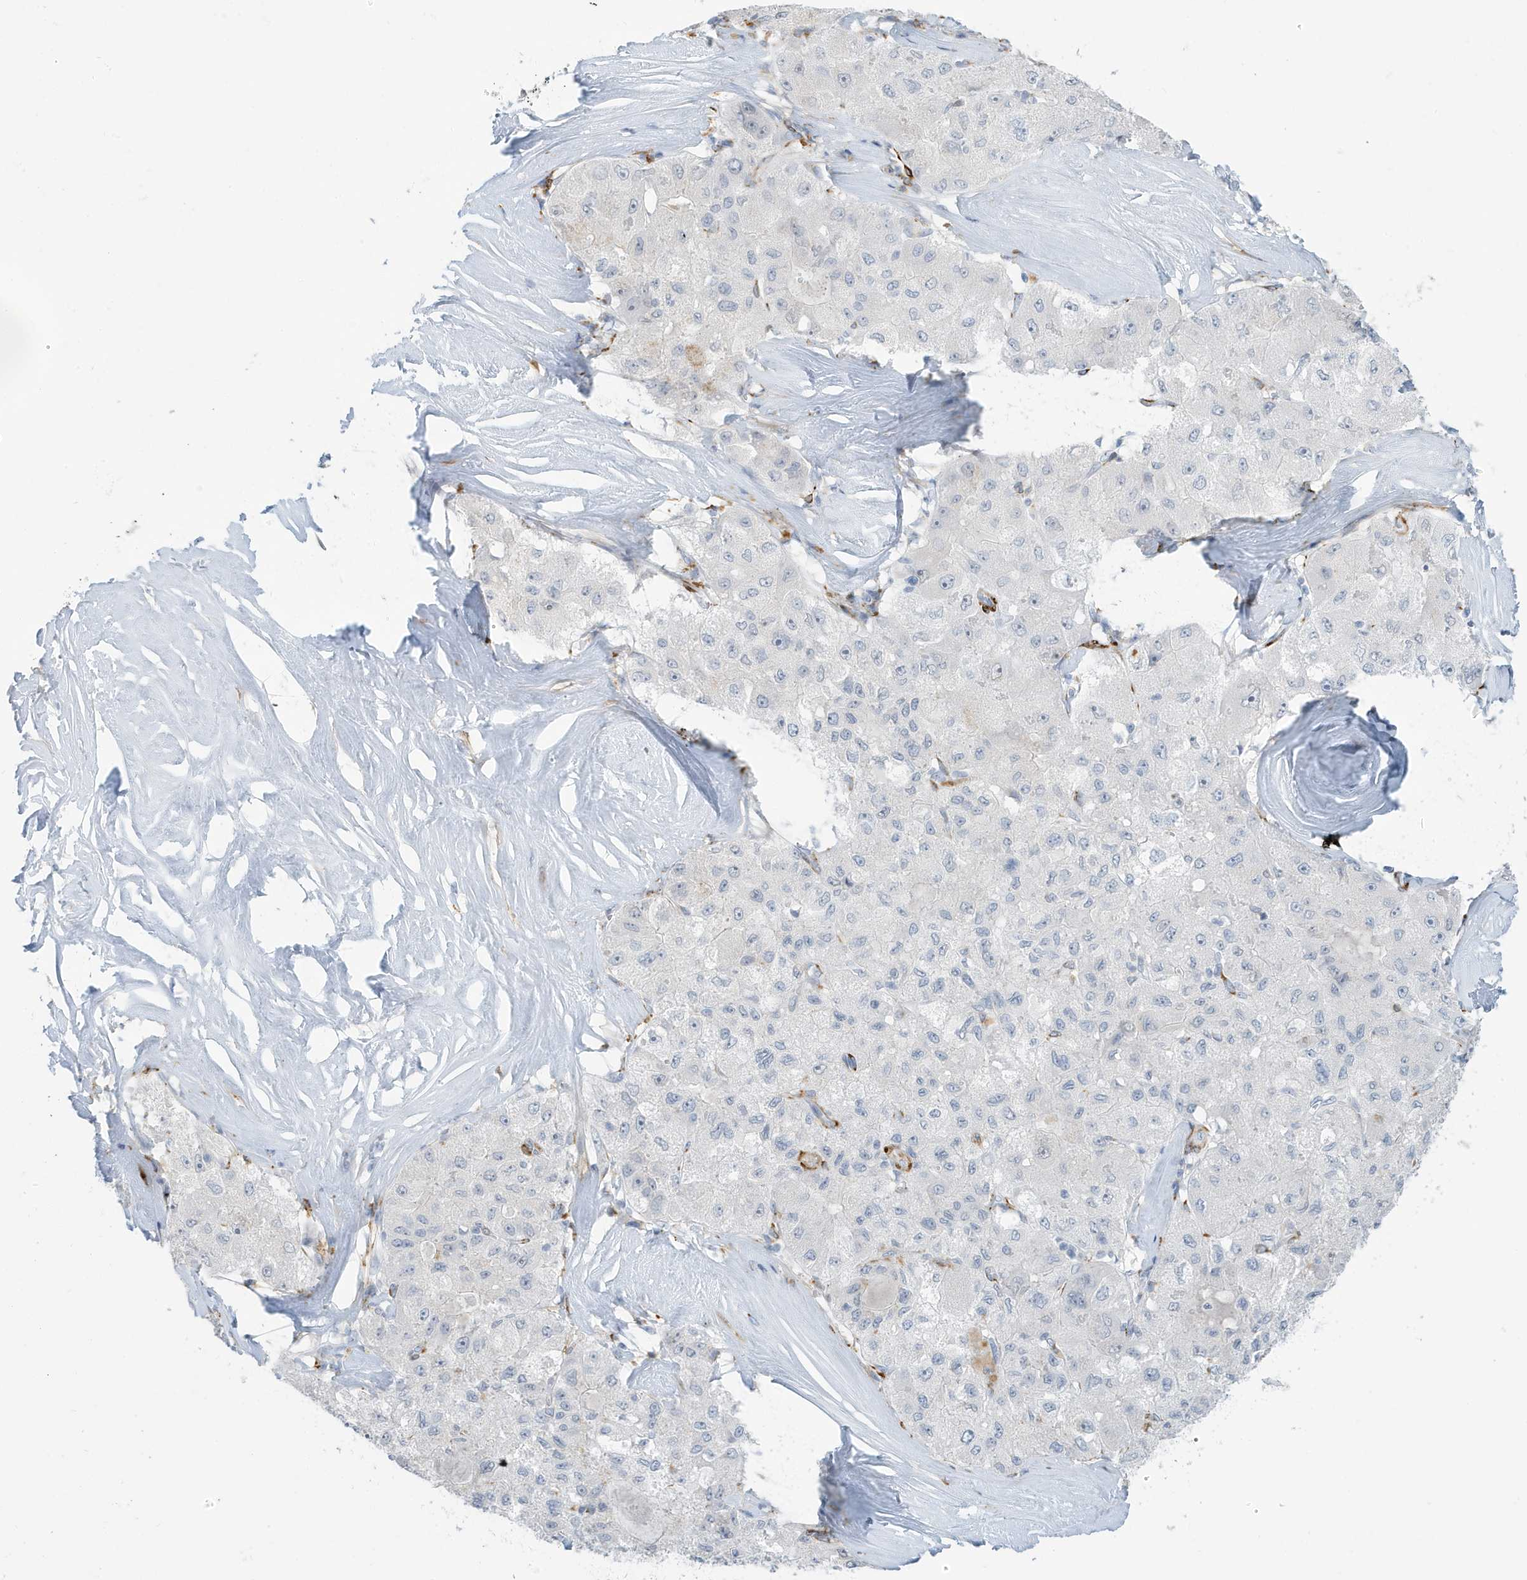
{"staining": {"intensity": "negative", "quantity": "none", "location": "none"}, "tissue": "liver cancer", "cell_type": "Tumor cells", "image_type": "cancer", "snomed": [{"axis": "morphology", "description": "Carcinoma, Hepatocellular, NOS"}, {"axis": "topography", "description": "Liver"}], "caption": "The immunohistochemistry (IHC) histopathology image has no significant expression in tumor cells of hepatocellular carcinoma (liver) tissue.", "gene": "PERM1", "patient": {"sex": "male", "age": 80}}